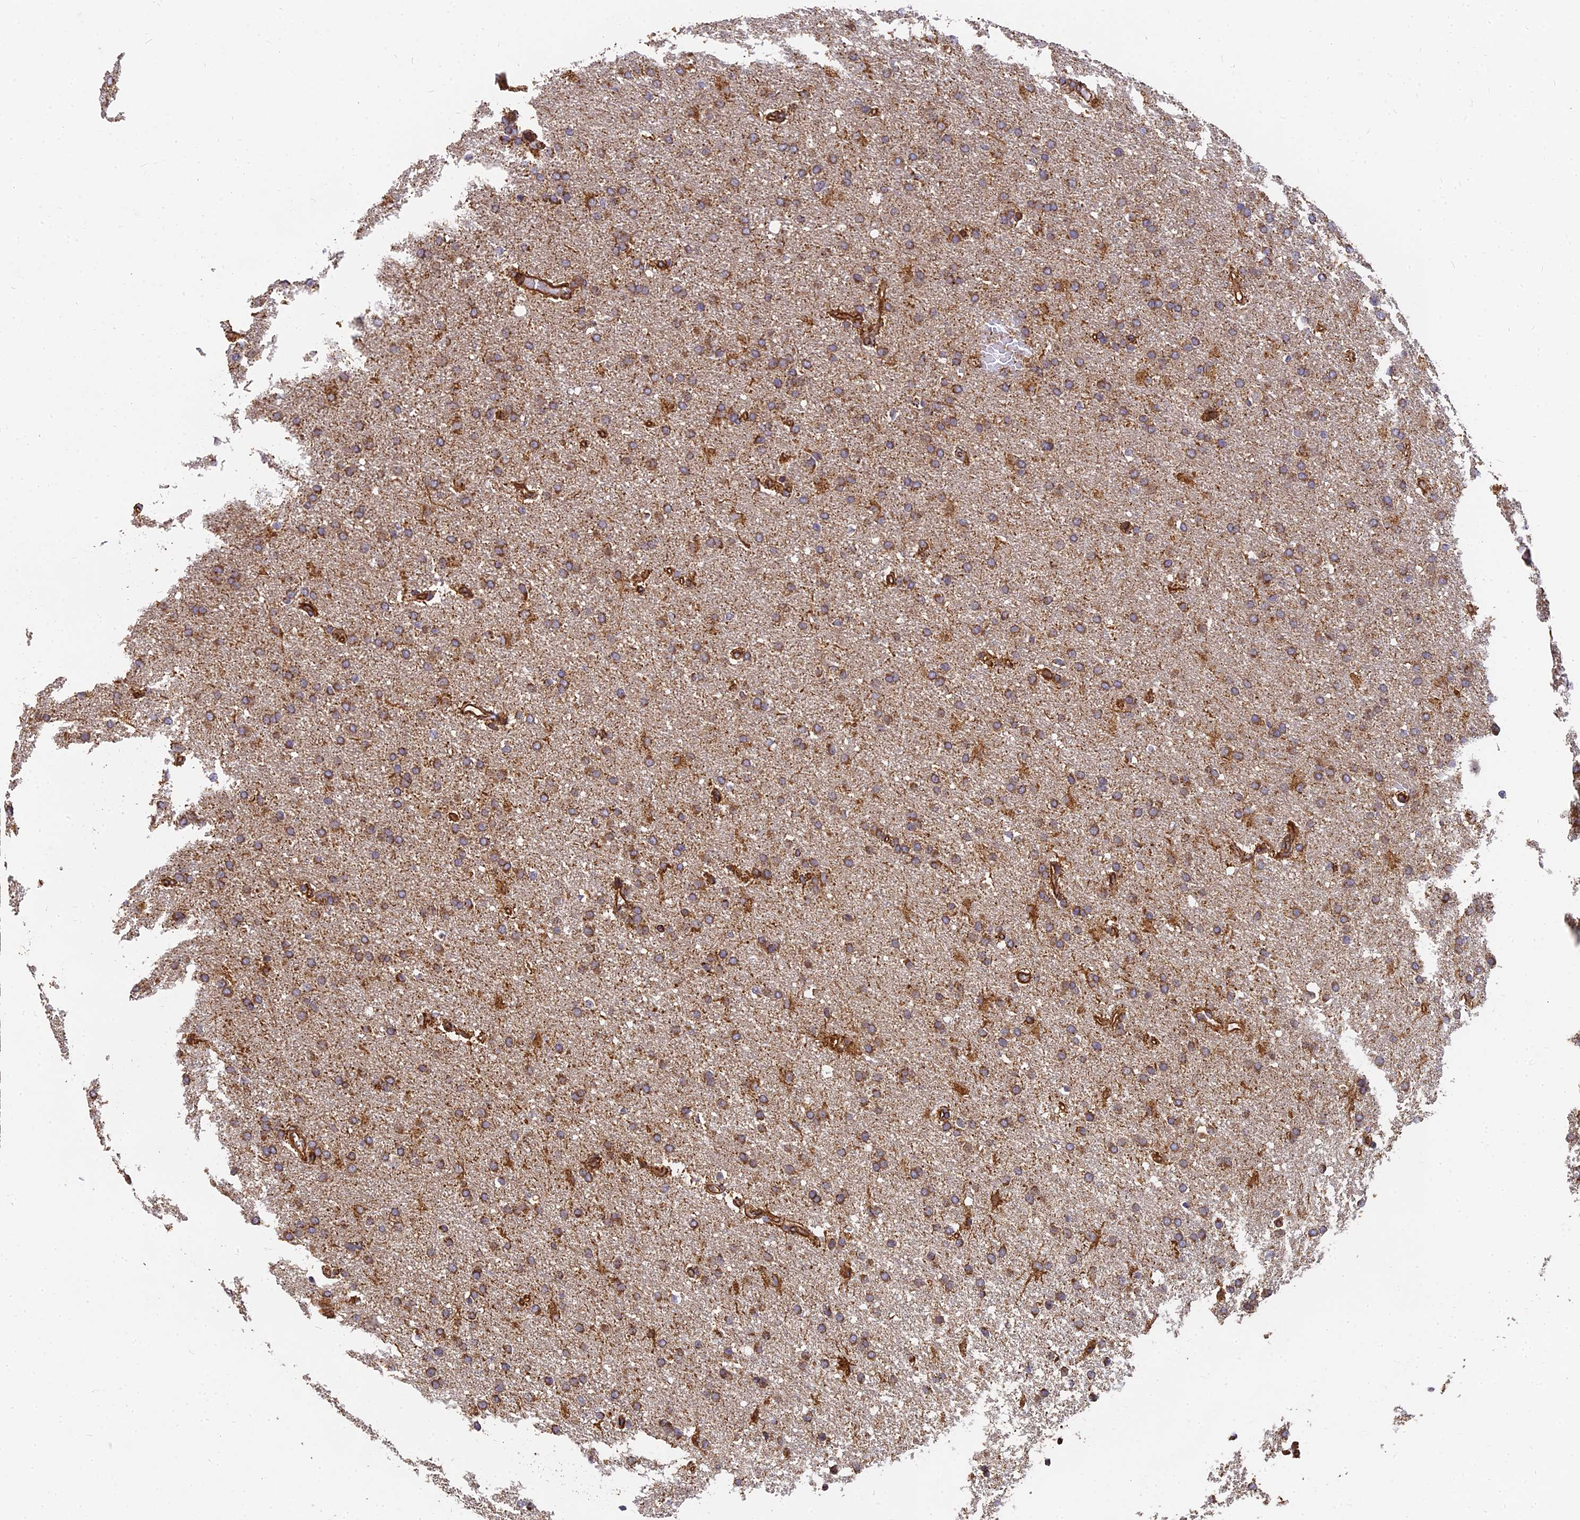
{"staining": {"intensity": "moderate", "quantity": ">75%", "location": "cytoplasmic/membranous"}, "tissue": "glioma", "cell_type": "Tumor cells", "image_type": "cancer", "snomed": [{"axis": "morphology", "description": "Glioma, malignant, High grade"}, {"axis": "topography", "description": "Brain"}], "caption": "High-power microscopy captured an immunohistochemistry histopathology image of malignant glioma (high-grade), revealing moderate cytoplasmic/membranous positivity in about >75% of tumor cells.", "gene": "DSTYK", "patient": {"sex": "male", "age": 72}}